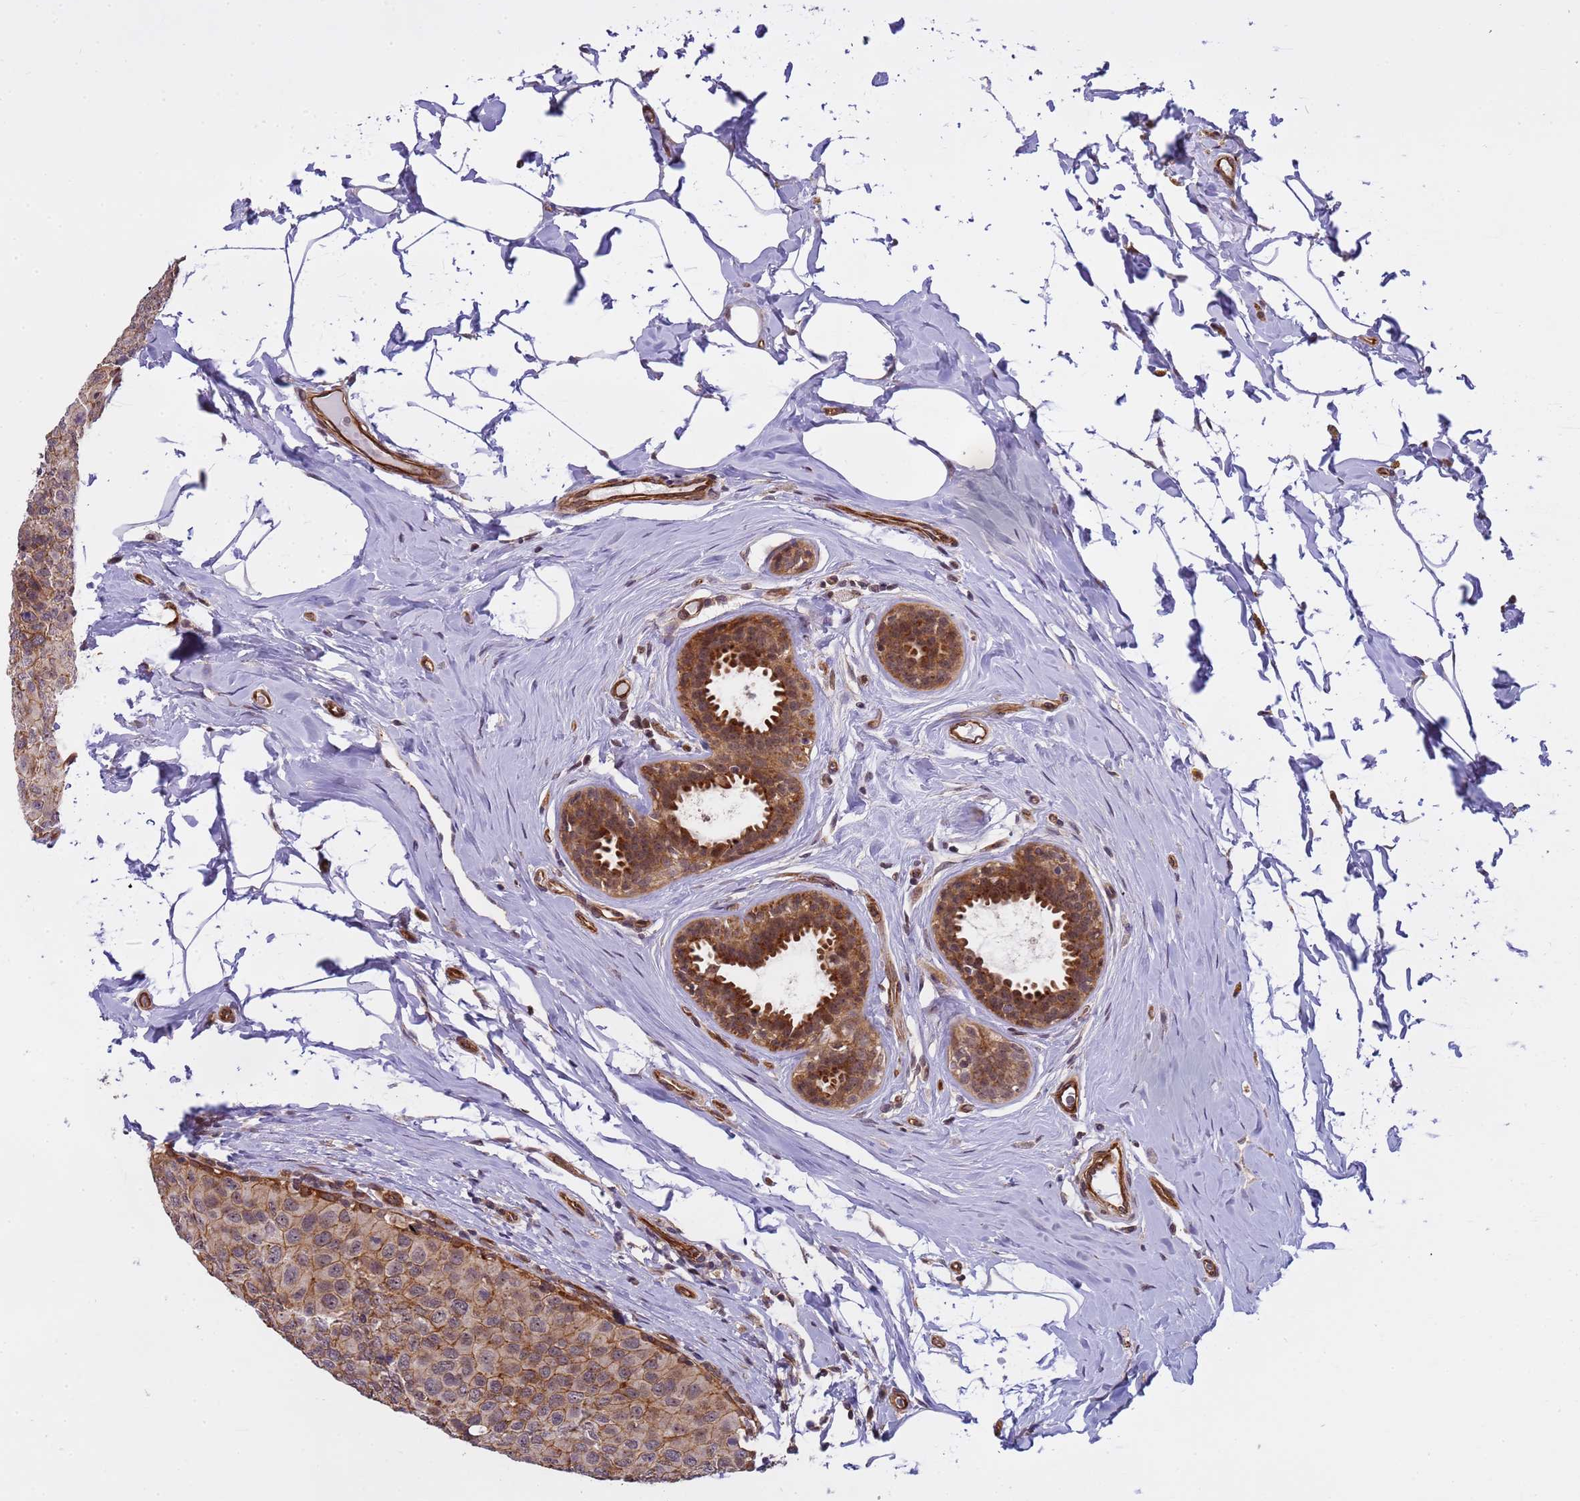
{"staining": {"intensity": "moderate", "quantity": "25%-75%", "location": "cytoplasmic/membranous,nuclear"}, "tissue": "breast cancer", "cell_type": "Tumor cells", "image_type": "cancer", "snomed": [{"axis": "morphology", "description": "Duct carcinoma"}, {"axis": "topography", "description": "Breast"}], "caption": "The image exhibits staining of breast invasive ductal carcinoma, revealing moderate cytoplasmic/membranous and nuclear protein positivity (brown color) within tumor cells. Immunohistochemistry stains the protein of interest in brown and the nuclei are stained blue.", "gene": "EMC2", "patient": {"sex": "female", "age": 55}}